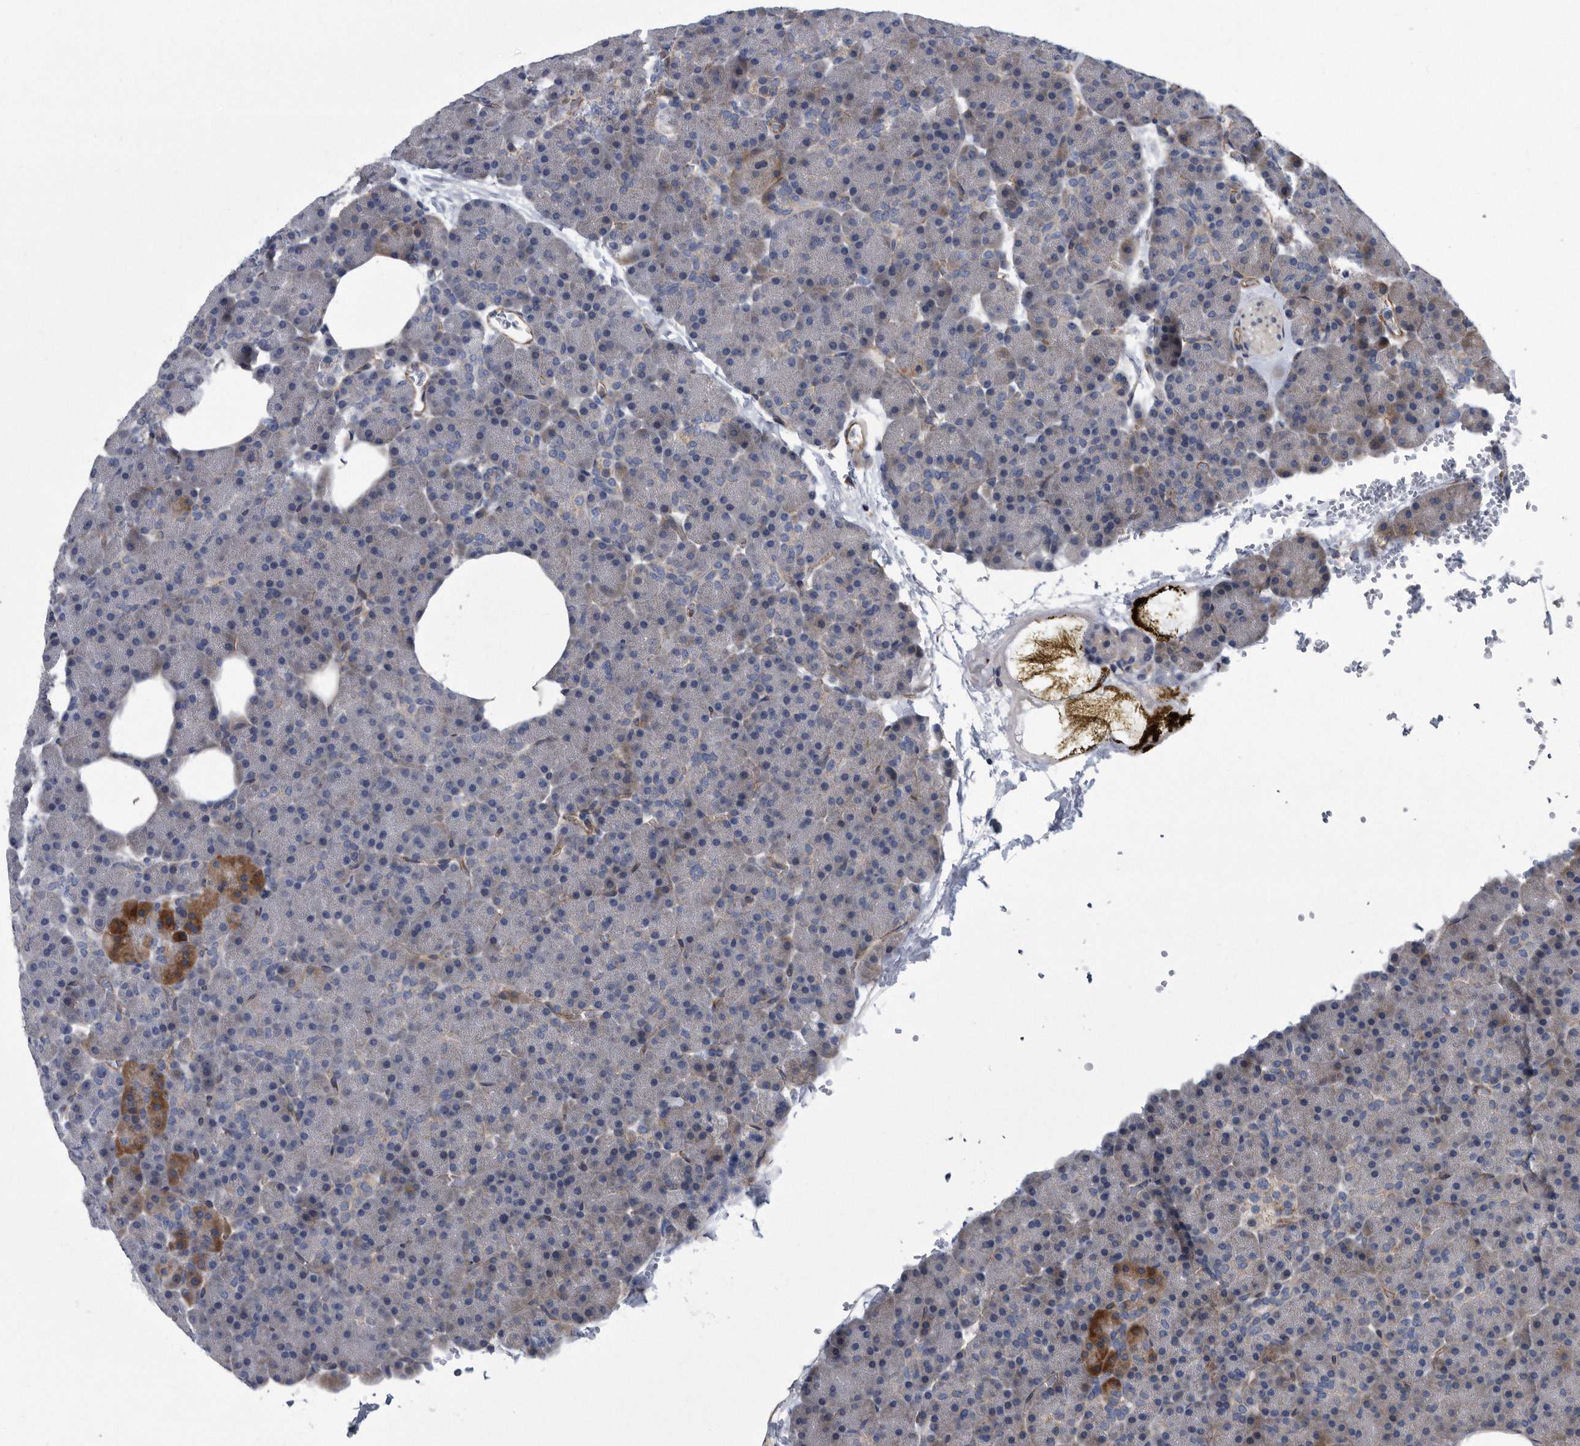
{"staining": {"intensity": "strong", "quantity": "<25%", "location": "cytoplasmic/membranous"}, "tissue": "pancreas", "cell_type": "Exocrine glandular cells", "image_type": "normal", "snomed": [{"axis": "morphology", "description": "Normal tissue, NOS"}, {"axis": "morphology", "description": "Carcinoid, malignant, NOS"}, {"axis": "topography", "description": "Pancreas"}], "caption": "Human pancreas stained for a protein (brown) demonstrates strong cytoplasmic/membranous positive positivity in approximately <25% of exocrine glandular cells.", "gene": "ARMCX1", "patient": {"sex": "female", "age": 35}}